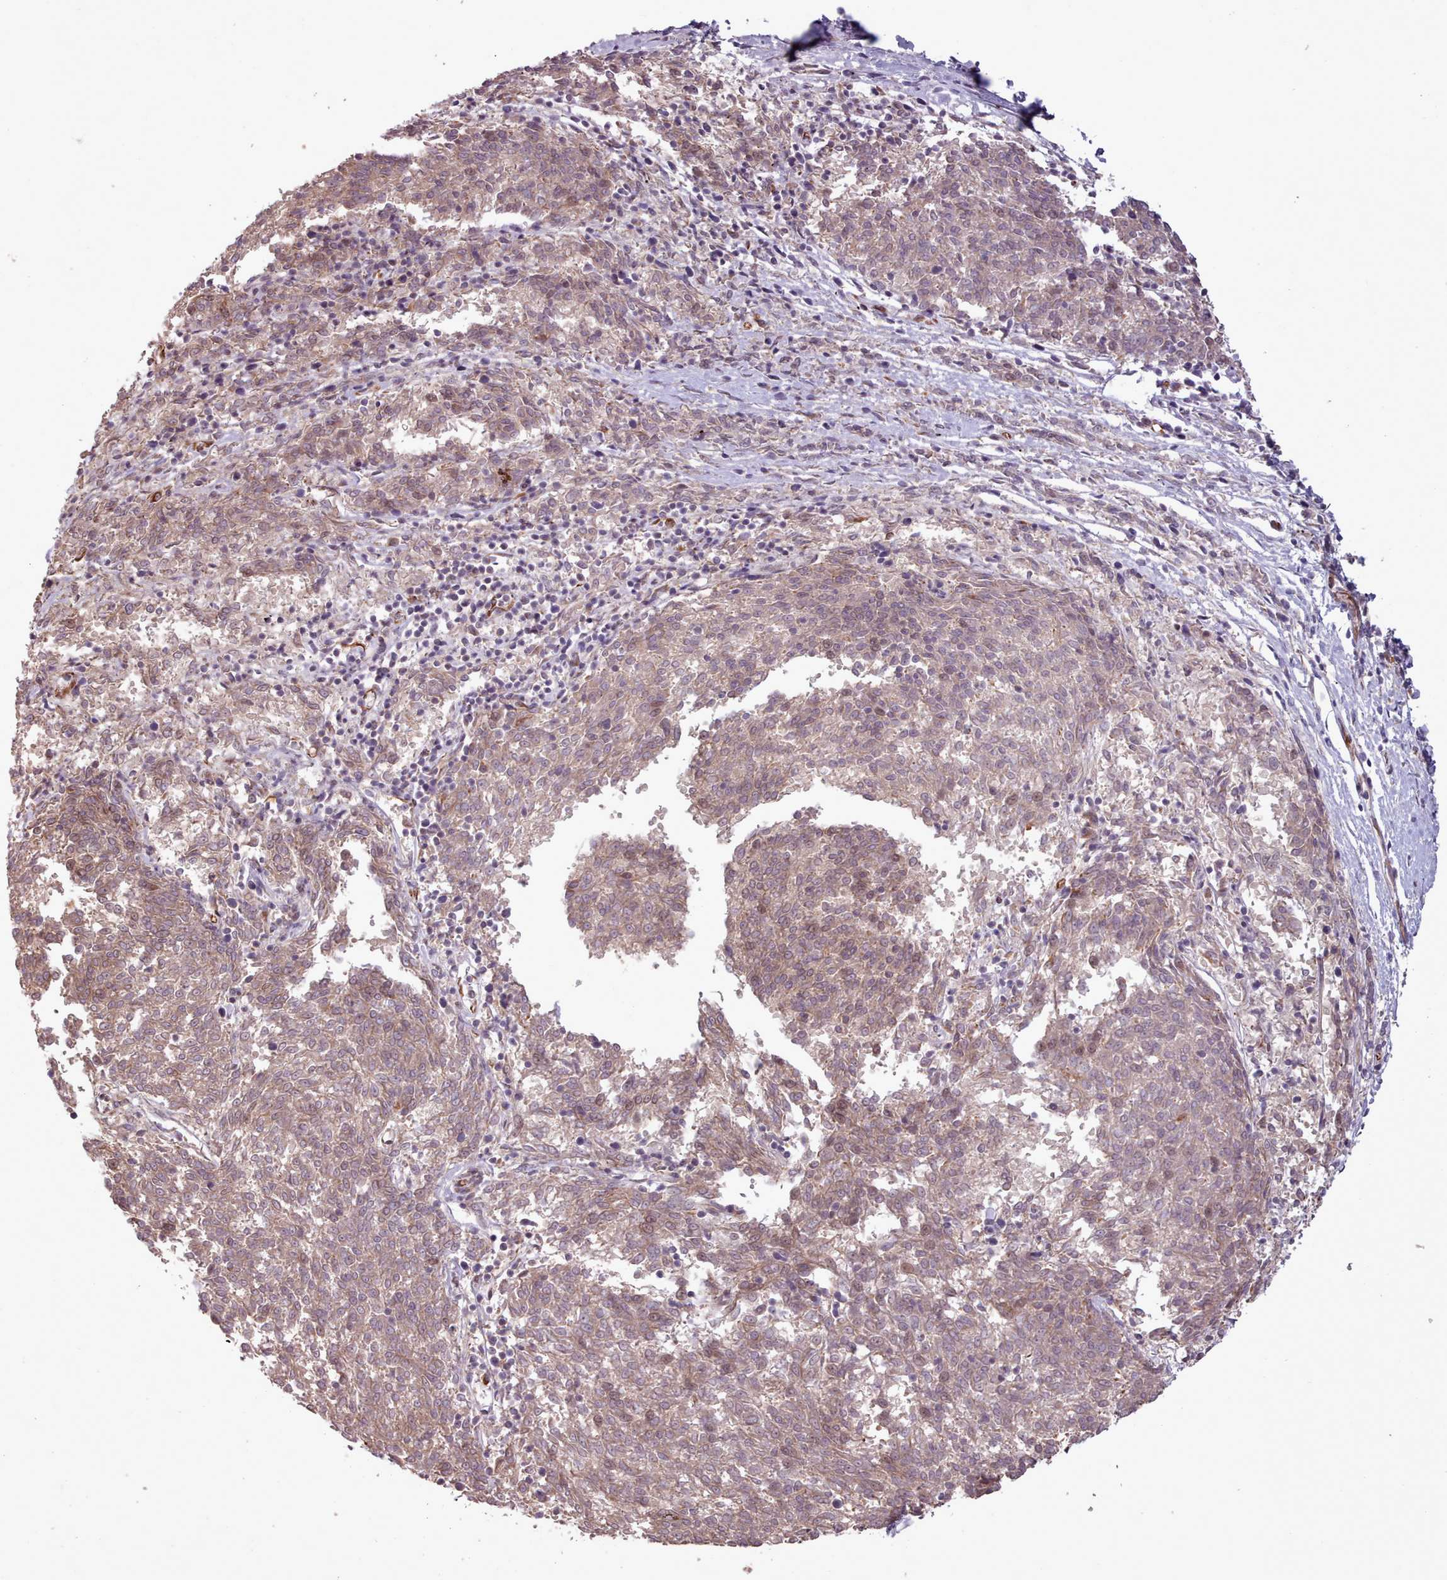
{"staining": {"intensity": "weak", "quantity": ">75%", "location": "cytoplasmic/membranous,nuclear"}, "tissue": "melanoma", "cell_type": "Tumor cells", "image_type": "cancer", "snomed": [{"axis": "morphology", "description": "Malignant melanoma, NOS"}, {"axis": "topography", "description": "Skin"}], "caption": "Immunohistochemical staining of malignant melanoma reveals low levels of weak cytoplasmic/membranous and nuclear protein positivity in approximately >75% of tumor cells.", "gene": "GBGT1", "patient": {"sex": "female", "age": 72}}